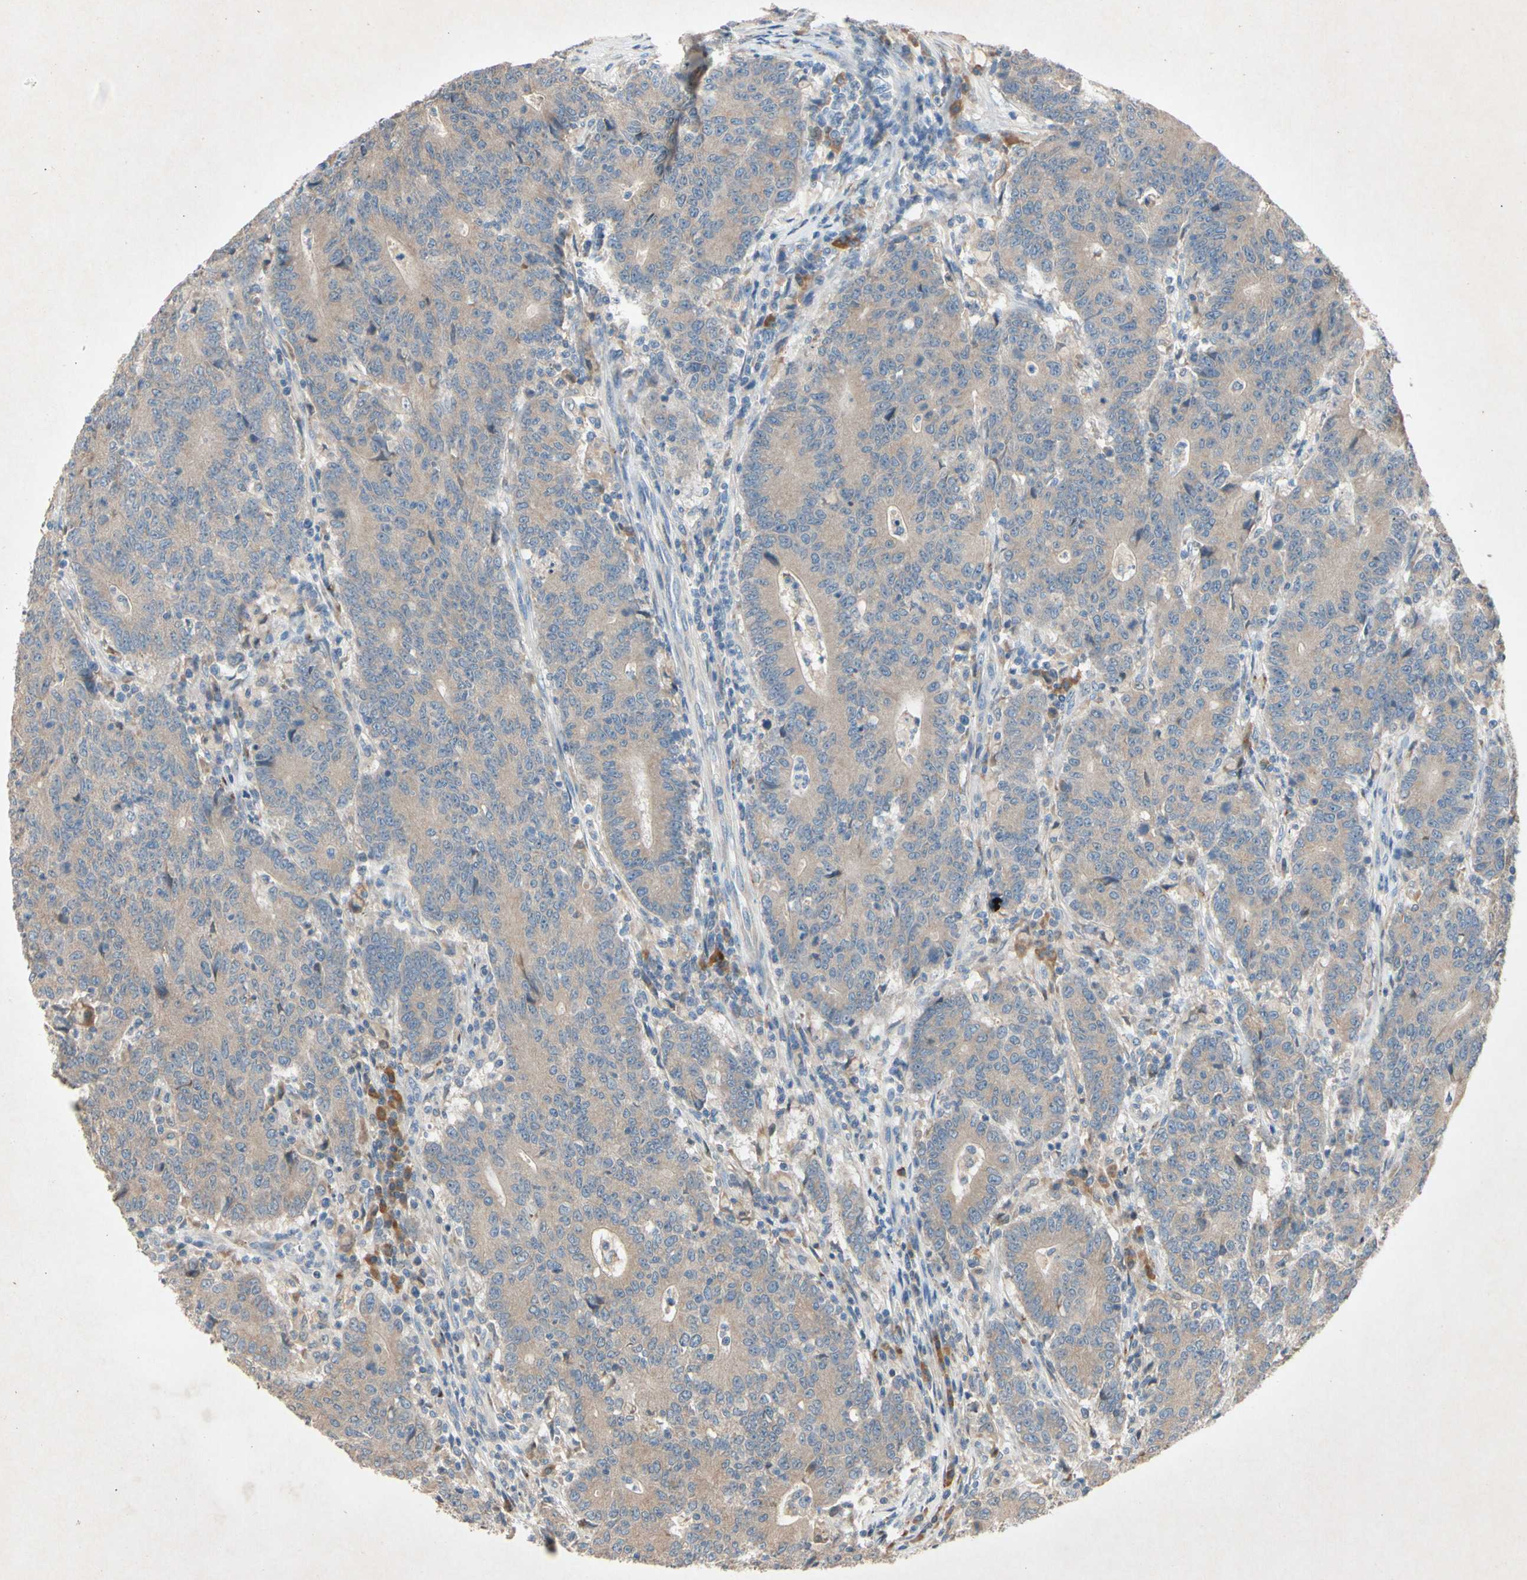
{"staining": {"intensity": "moderate", "quantity": ">75%", "location": "cytoplasmic/membranous"}, "tissue": "colorectal cancer", "cell_type": "Tumor cells", "image_type": "cancer", "snomed": [{"axis": "morphology", "description": "Normal tissue, NOS"}, {"axis": "morphology", "description": "Adenocarcinoma, NOS"}, {"axis": "topography", "description": "Colon"}], "caption": "Adenocarcinoma (colorectal) stained for a protein (brown) reveals moderate cytoplasmic/membranous positive positivity in about >75% of tumor cells.", "gene": "PRDX4", "patient": {"sex": "female", "age": 75}}